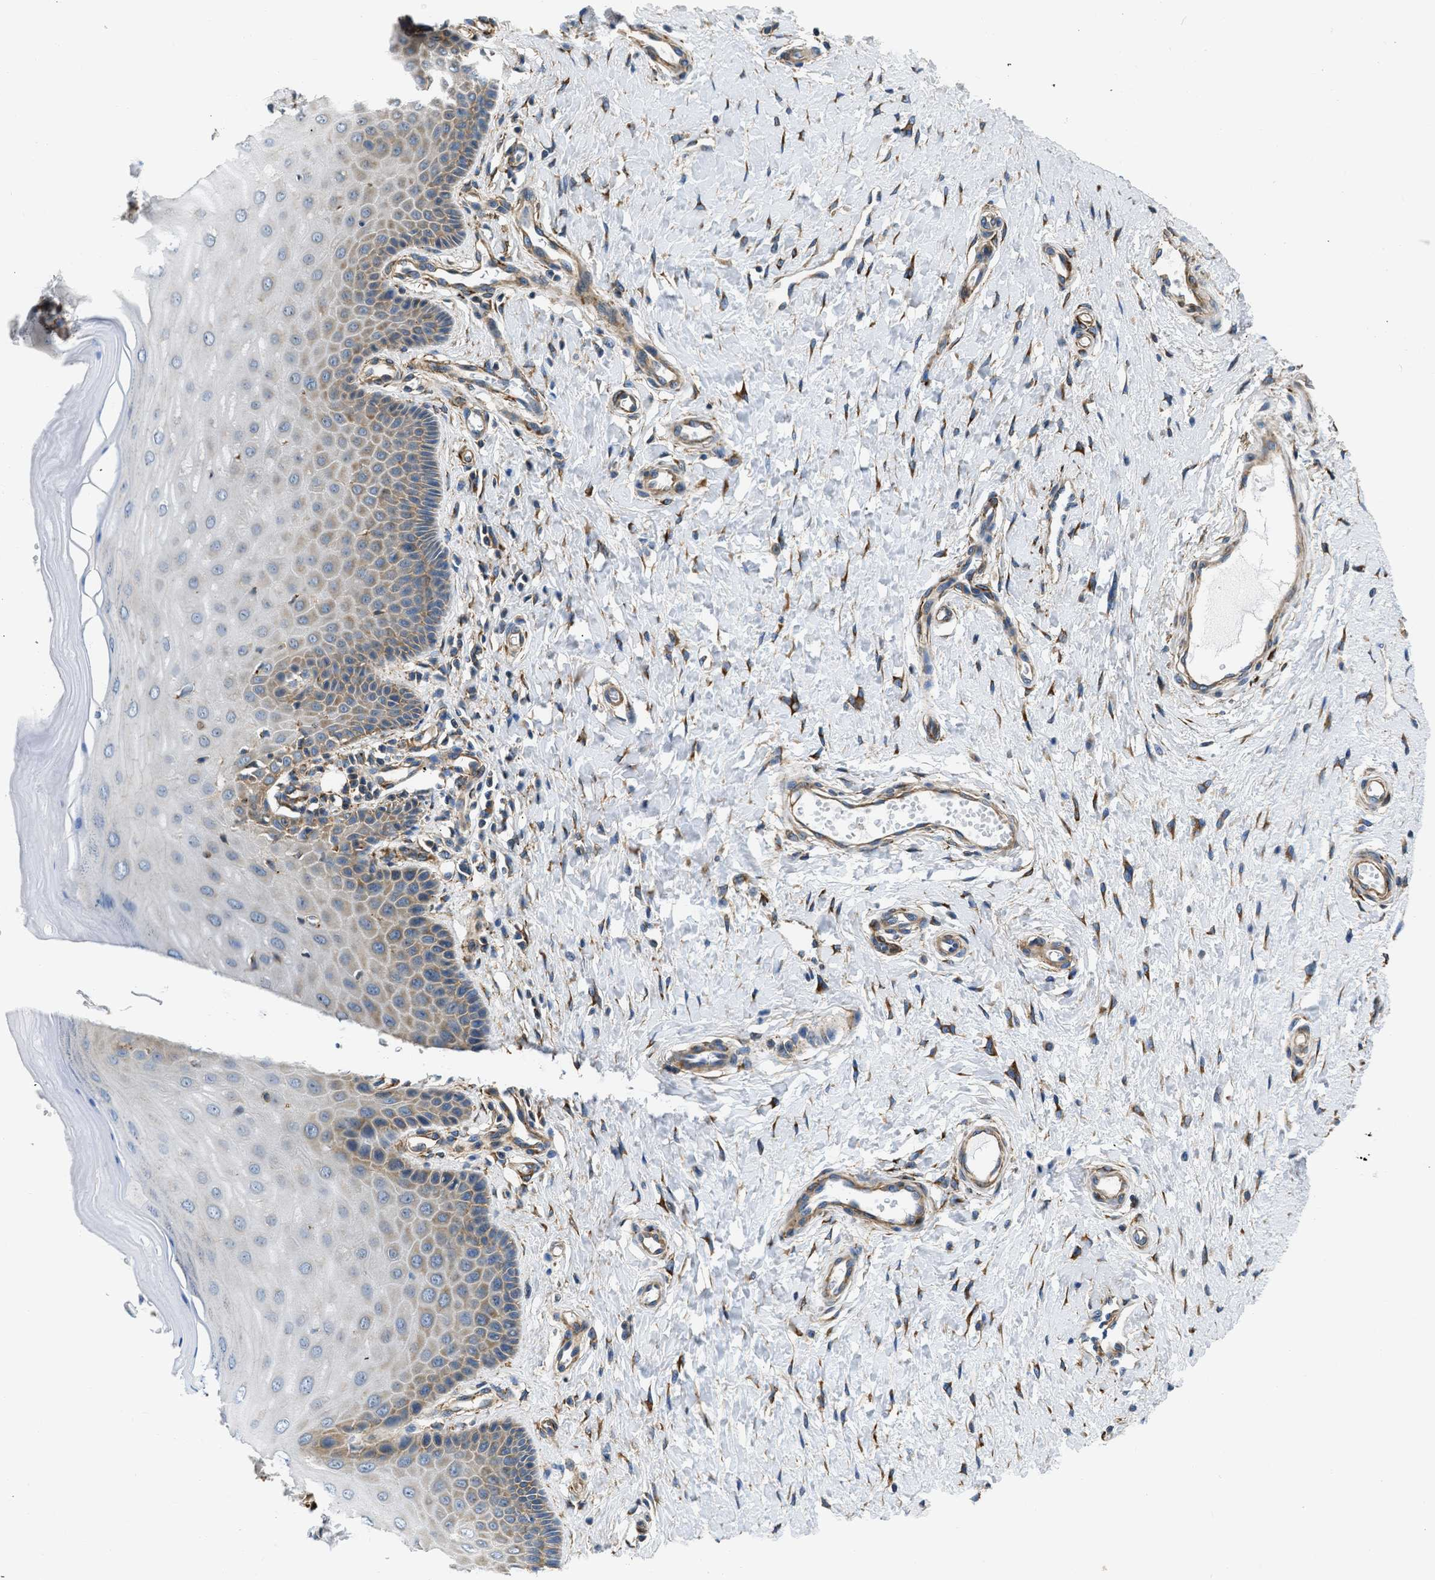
{"staining": {"intensity": "moderate", "quantity": "<25%", "location": "cytoplasmic/membranous"}, "tissue": "cervix", "cell_type": "Glandular cells", "image_type": "normal", "snomed": [{"axis": "morphology", "description": "Normal tissue, NOS"}, {"axis": "topography", "description": "Cervix"}], "caption": "This photomicrograph exhibits immunohistochemistry staining of benign human cervix, with low moderate cytoplasmic/membranous staining in about <25% of glandular cells.", "gene": "SEPTIN2", "patient": {"sex": "female", "age": 55}}